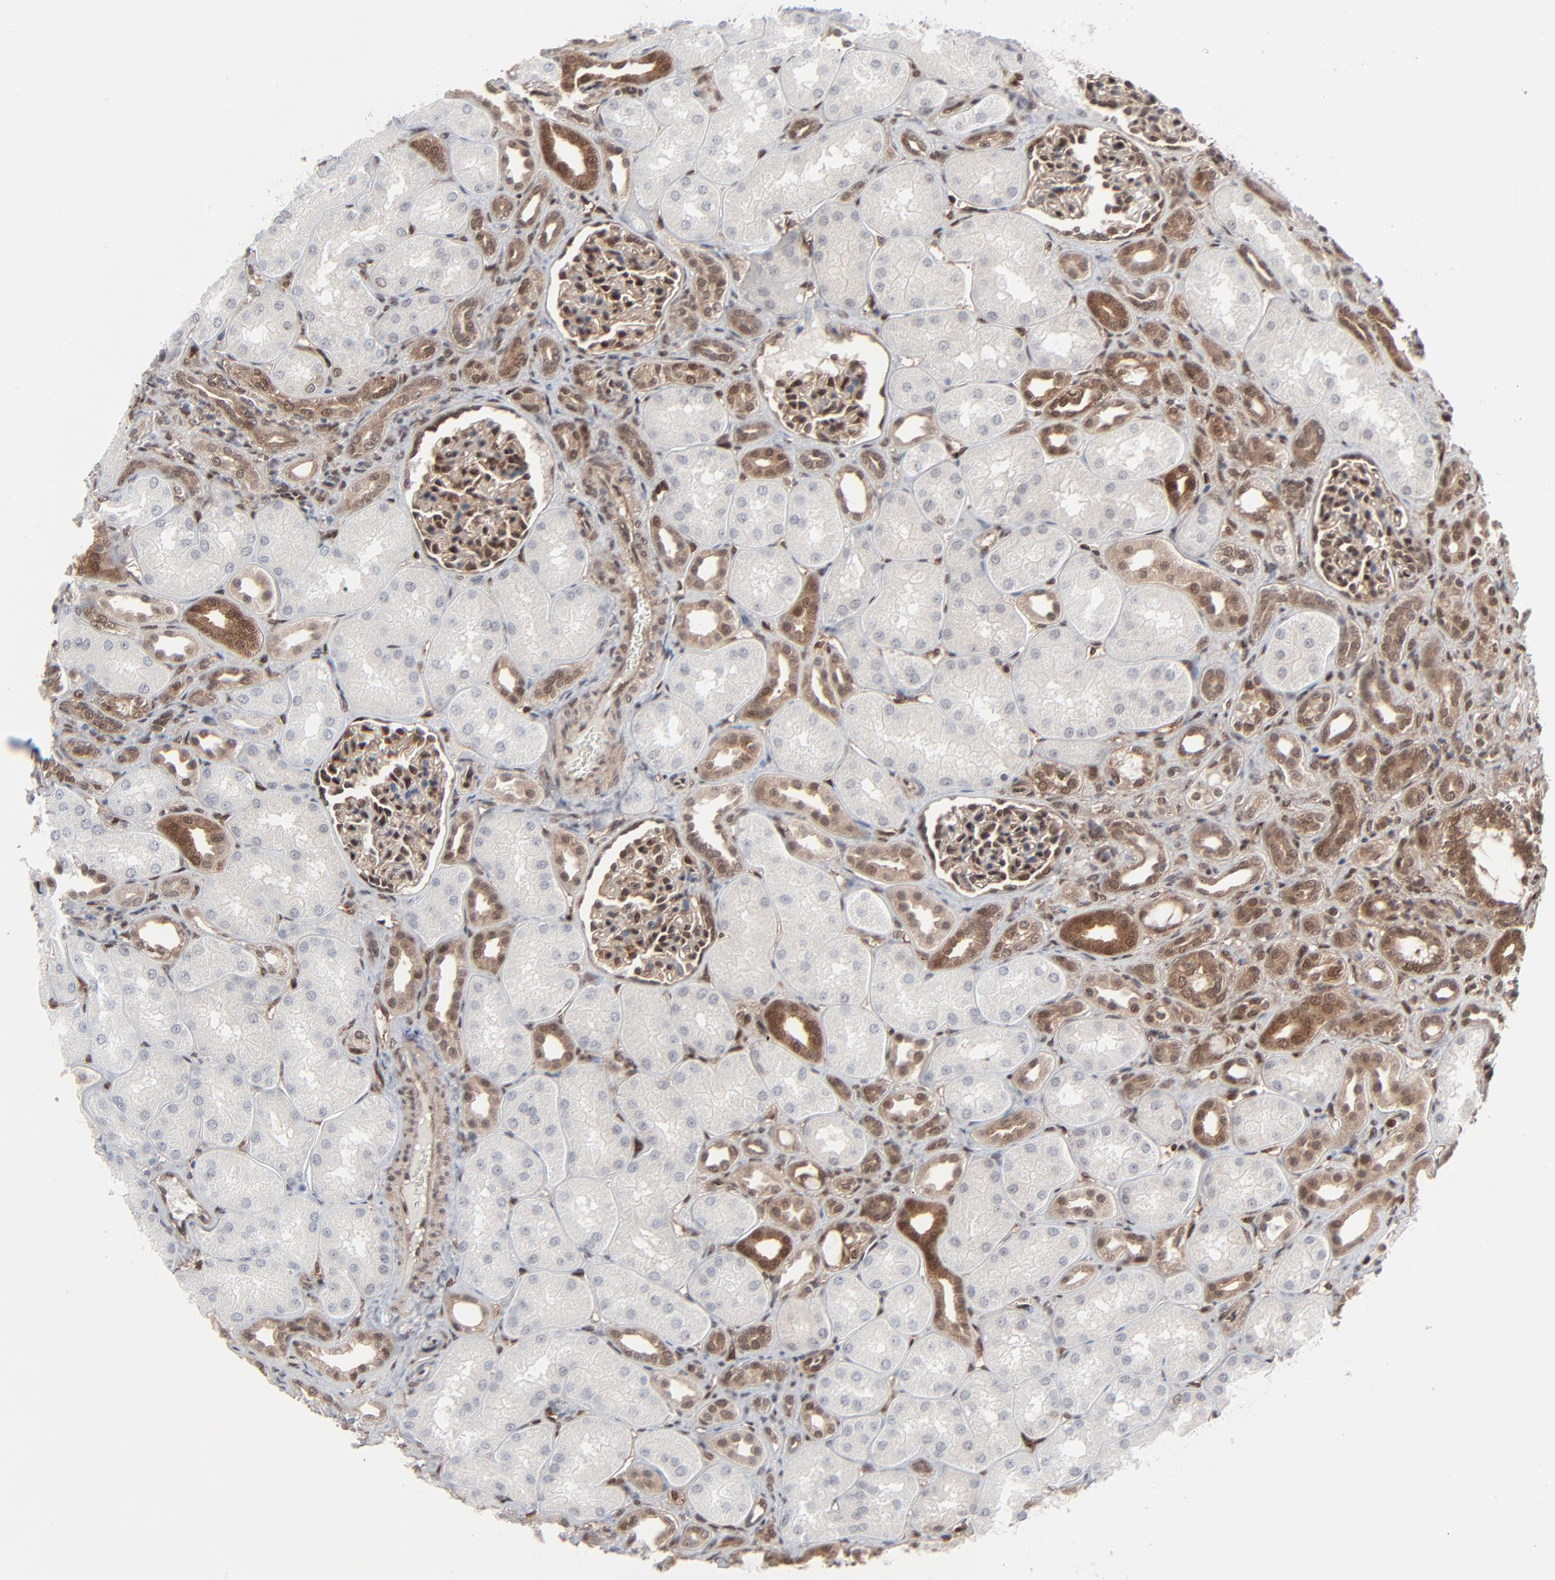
{"staining": {"intensity": "moderate", "quantity": "25%-75%", "location": "cytoplasmic/membranous,nuclear"}, "tissue": "kidney", "cell_type": "Cells in glomeruli", "image_type": "normal", "snomed": [{"axis": "morphology", "description": "Normal tissue, NOS"}, {"axis": "topography", "description": "Kidney"}], "caption": "The micrograph exhibits a brown stain indicating the presence of a protein in the cytoplasmic/membranous,nuclear of cells in glomeruli in kidney.", "gene": "AKT1", "patient": {"sex": "male", "age": 7}}